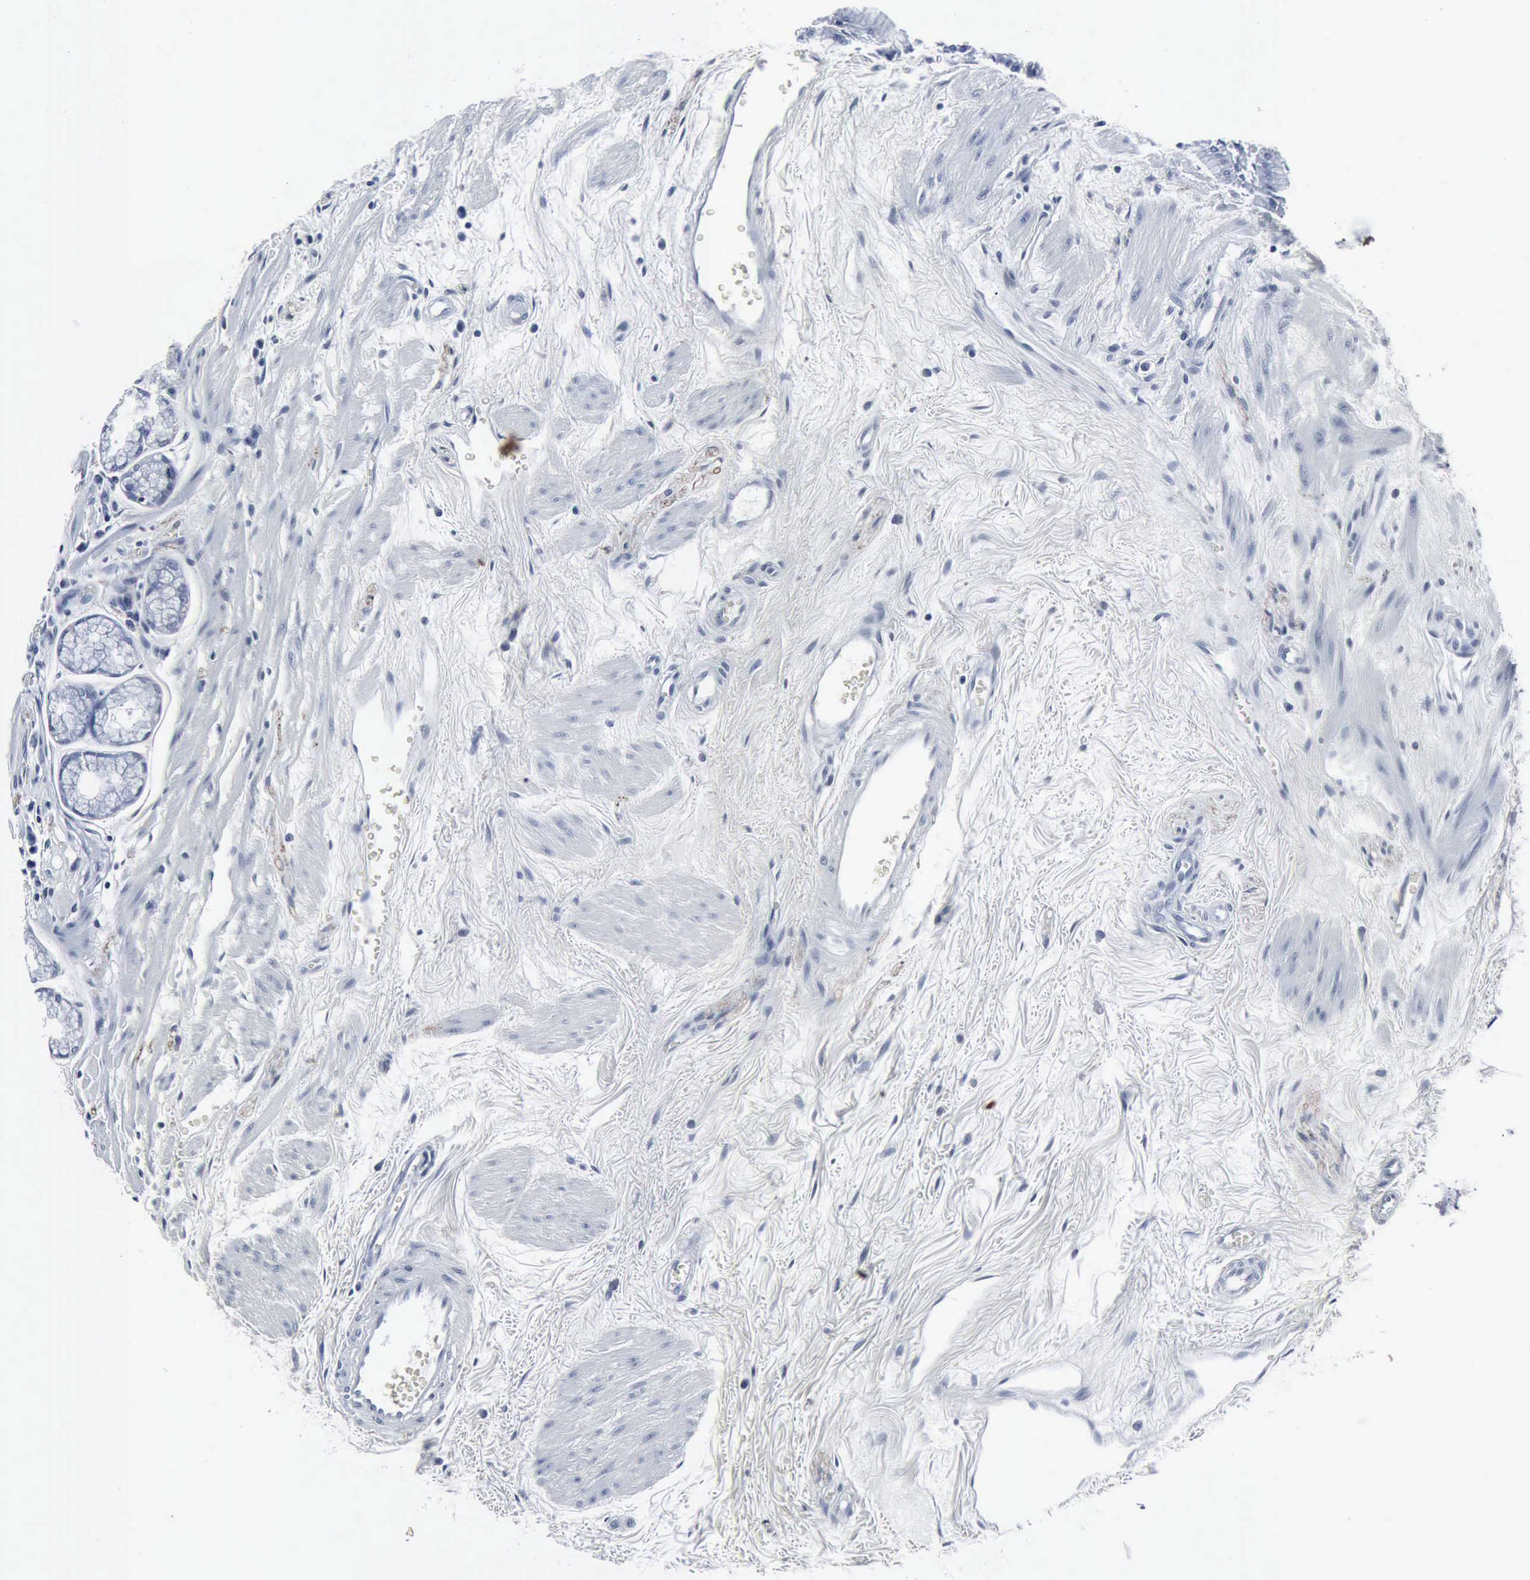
{"staining": {"intensity": "negative", "quantity": "none", "location": "none"}, "tissue": "stomach", "cell_type": "Glandular cells", "image_type": "normal", "snomed": [{"axis": "morphology", "description": "Normal tissue, NOS"}, {"axis": "topography", "description": "Stomach"}], "caption": "Immunohistochemistry histopathology image of normal stomach stained for a protein (brown), which shows no positivity in glandular cells. The staining was performed using DAB (3,3'-diaminobenzidine) to visualize the protein expression in brown, while the nuclei were stained in blue with hematoxylin (Magnification: 20x).", "gene": "SNAP25", "patient": {"sex": "male", "age": 42}}